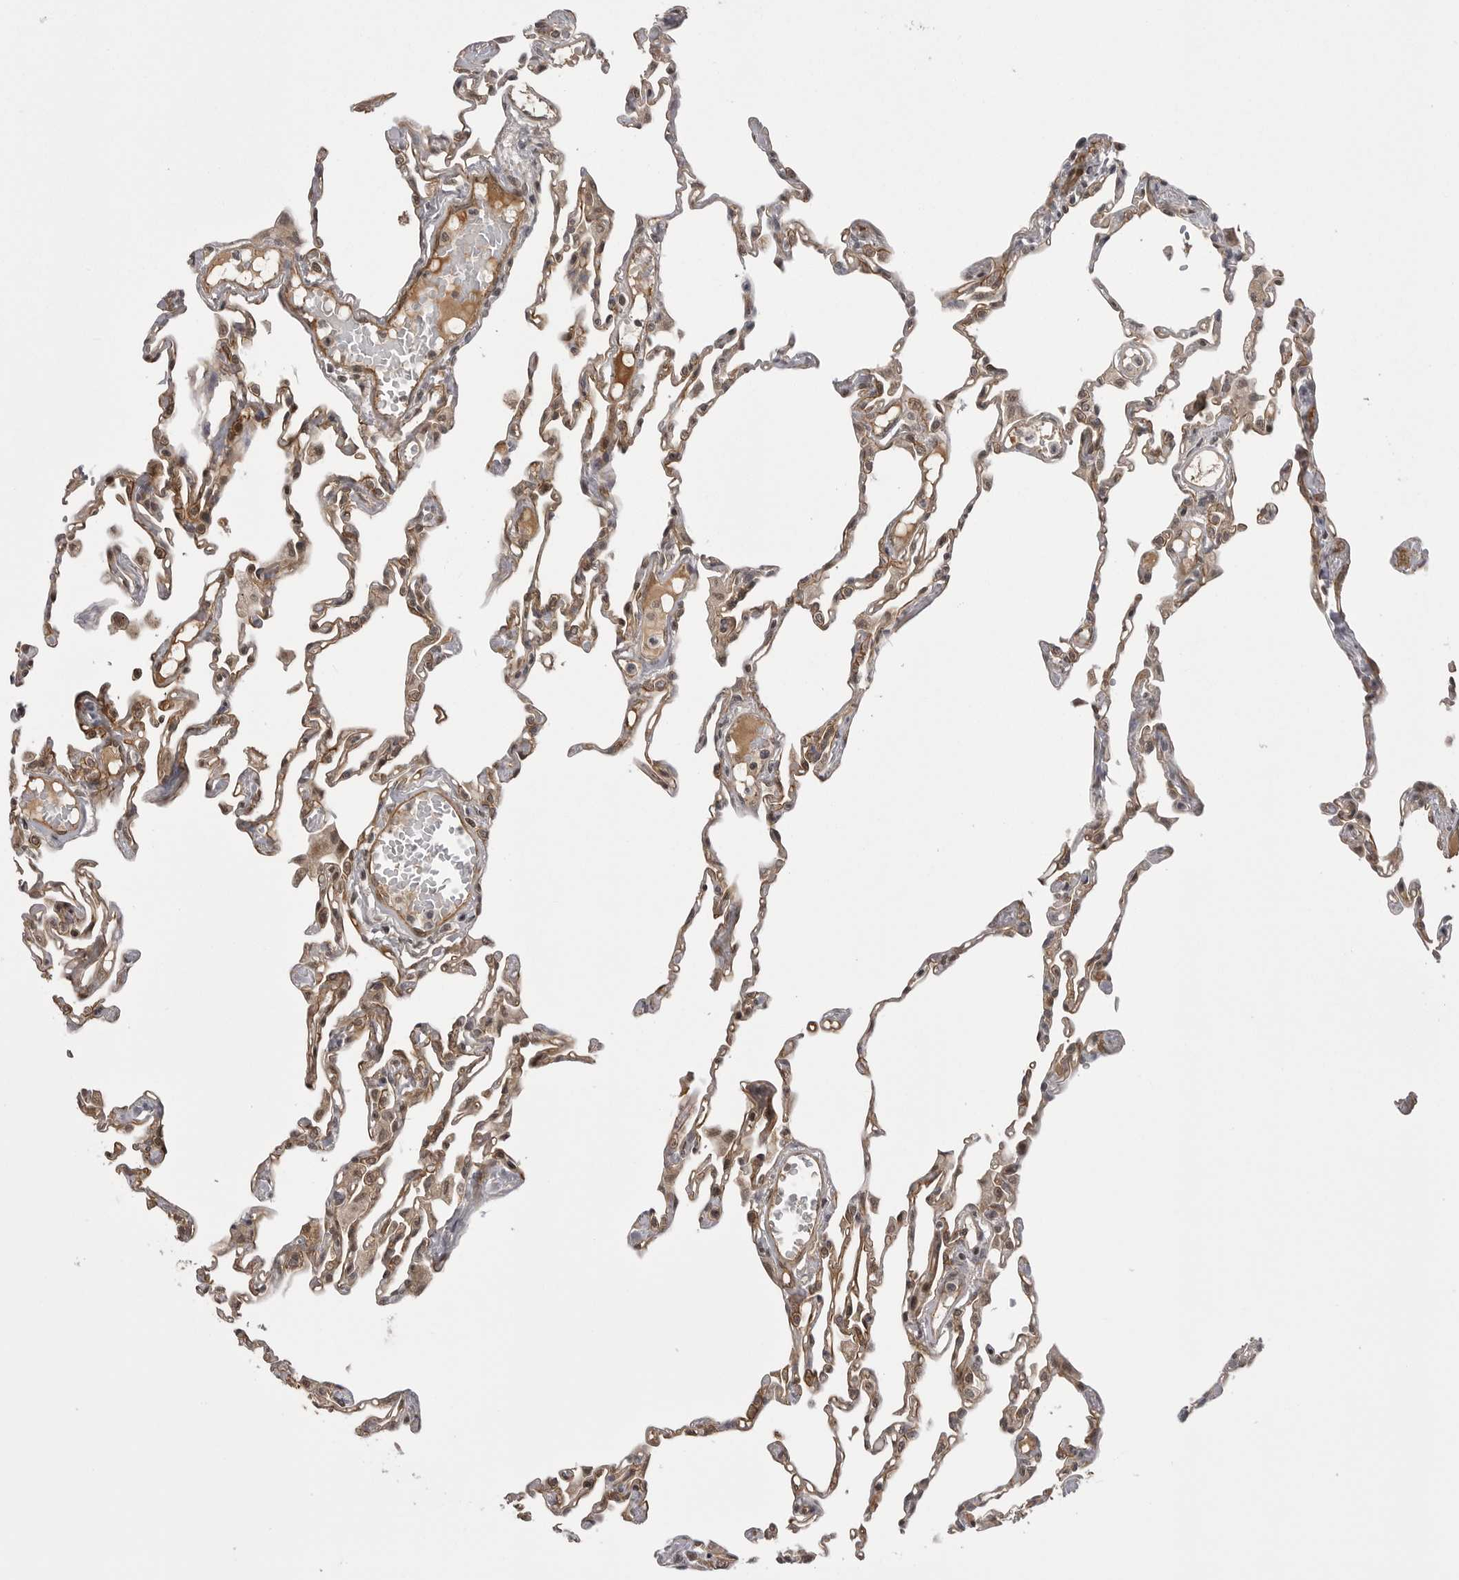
{"staining": {"intensity": "moderate", "quantity": "25%-75%", "location": "cytoplasmic/membranous,nuclear"}, "tissue": "lung", "cell_type": "Alveolar cells", "image_type": "normal", "snomed": [{"axis": "morphology", "description": "Normal tissue, NOS"}, {"axis": "topography", "description": "Lung"}], "caption": "Lung stained with DAB immunohistochemistry displays medium levels of moderate cytoplasmic/membranous,nuclear positivity in about 25%-75% of alveolar cells. The staining was performed using DAB, with brown indicating positive protein expression. Nuclei are stained blue with hematoxylin.", "gene": "SORBS1", "patient": {"sex": "female", "age": 49}}